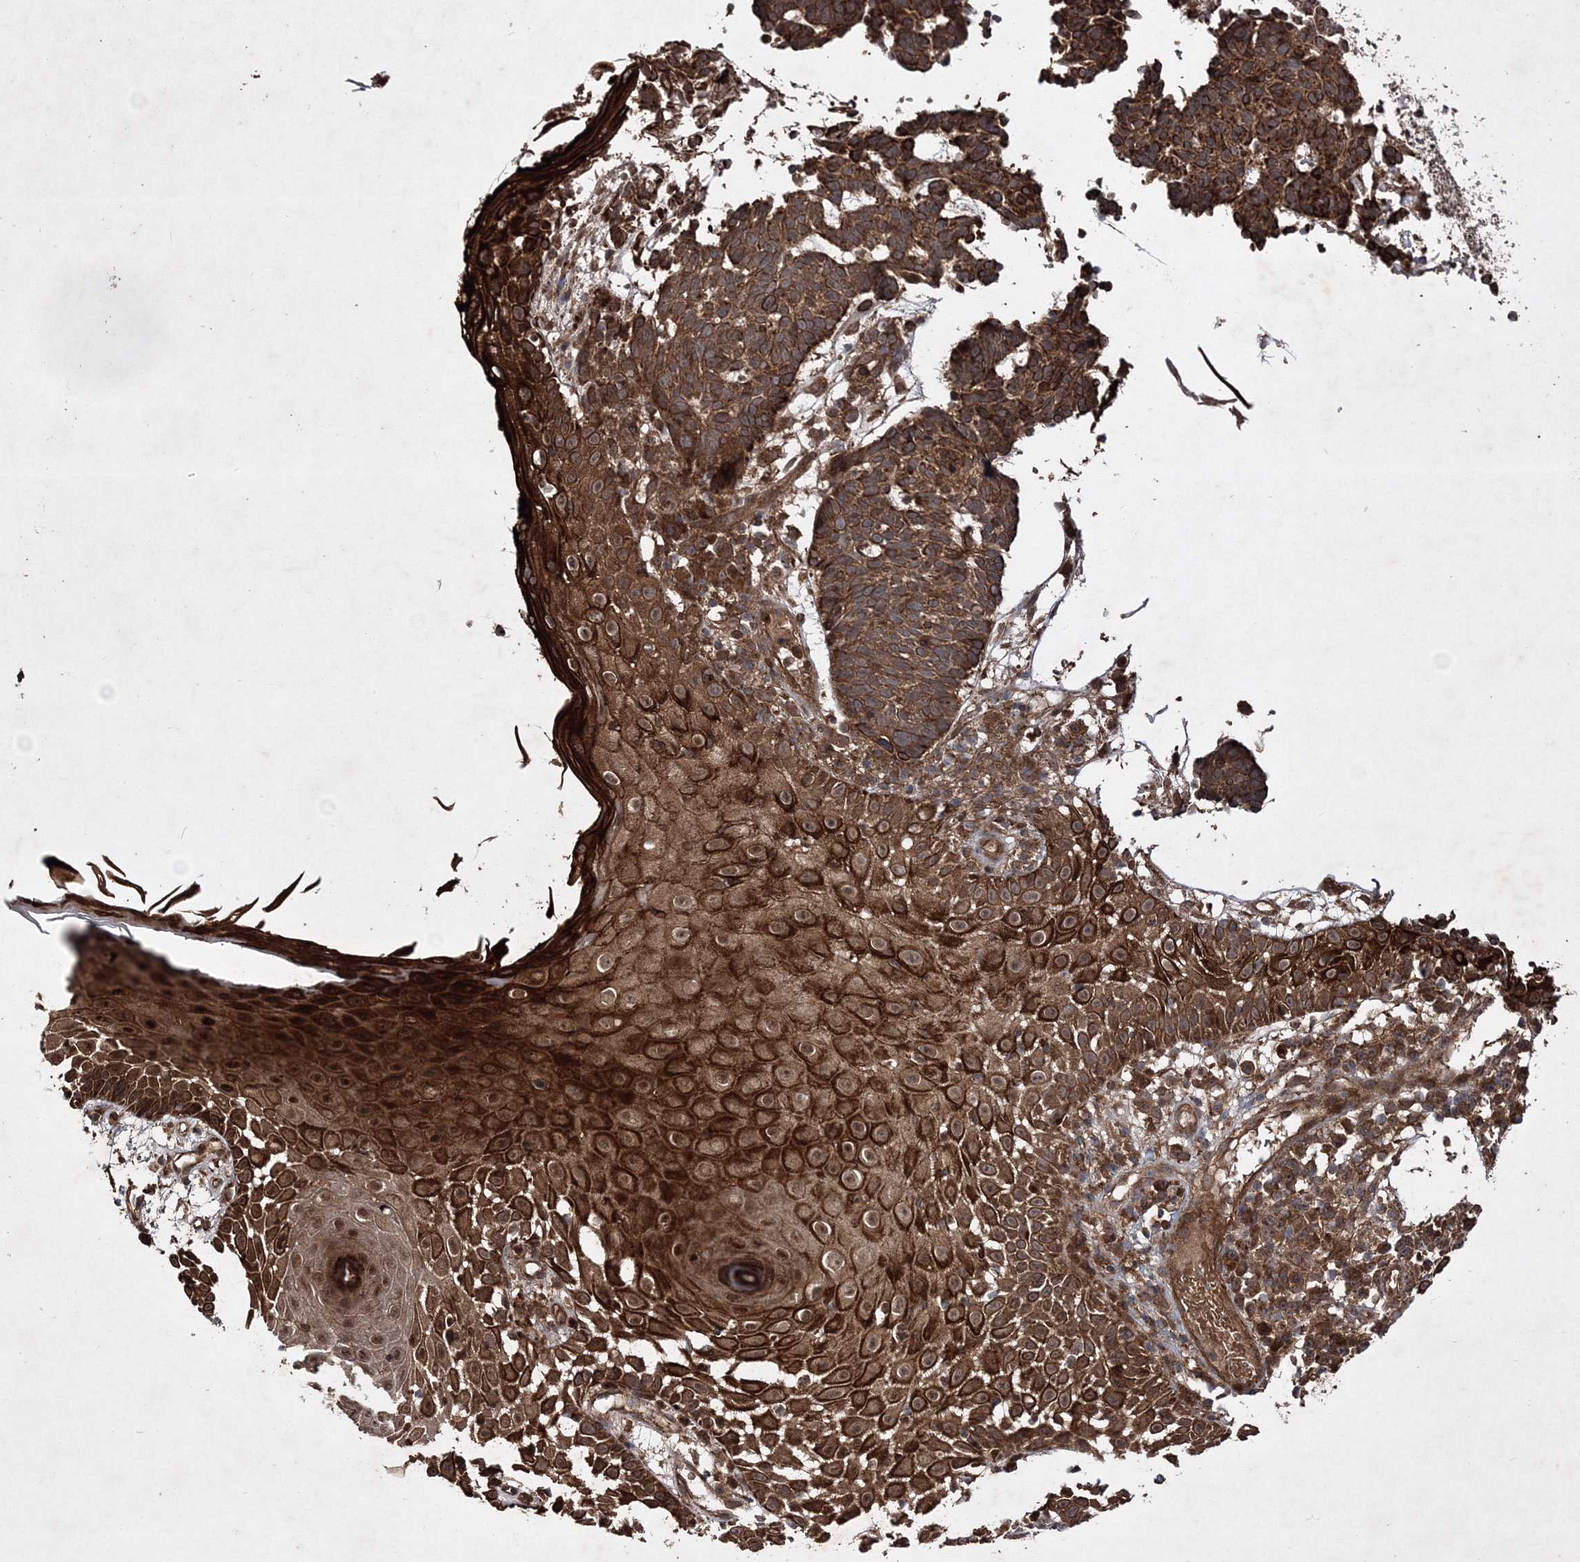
{"staining": {"intensity": "strong", "quantity": ">75%", "location": "cytoplasmic/membranous"}, "tissue": "skin cancer", "cell_type": "Tumor cells", "image_type": "cancer", "snomed": [{"axis": "morphology", "description": "Basal cell carcinoma"}, {"axis": "topography", "description": "Skin"}], "caption": "This photomicrograph exhibits immunohistochemistry staining of human skin cancer (basal cell carcinoma), with high strong cytoplasmic/membranous positivity in about >75% of tumor cells.", "gene": "DNAJC13", "patient": {"sex": "male", "age": 85}}